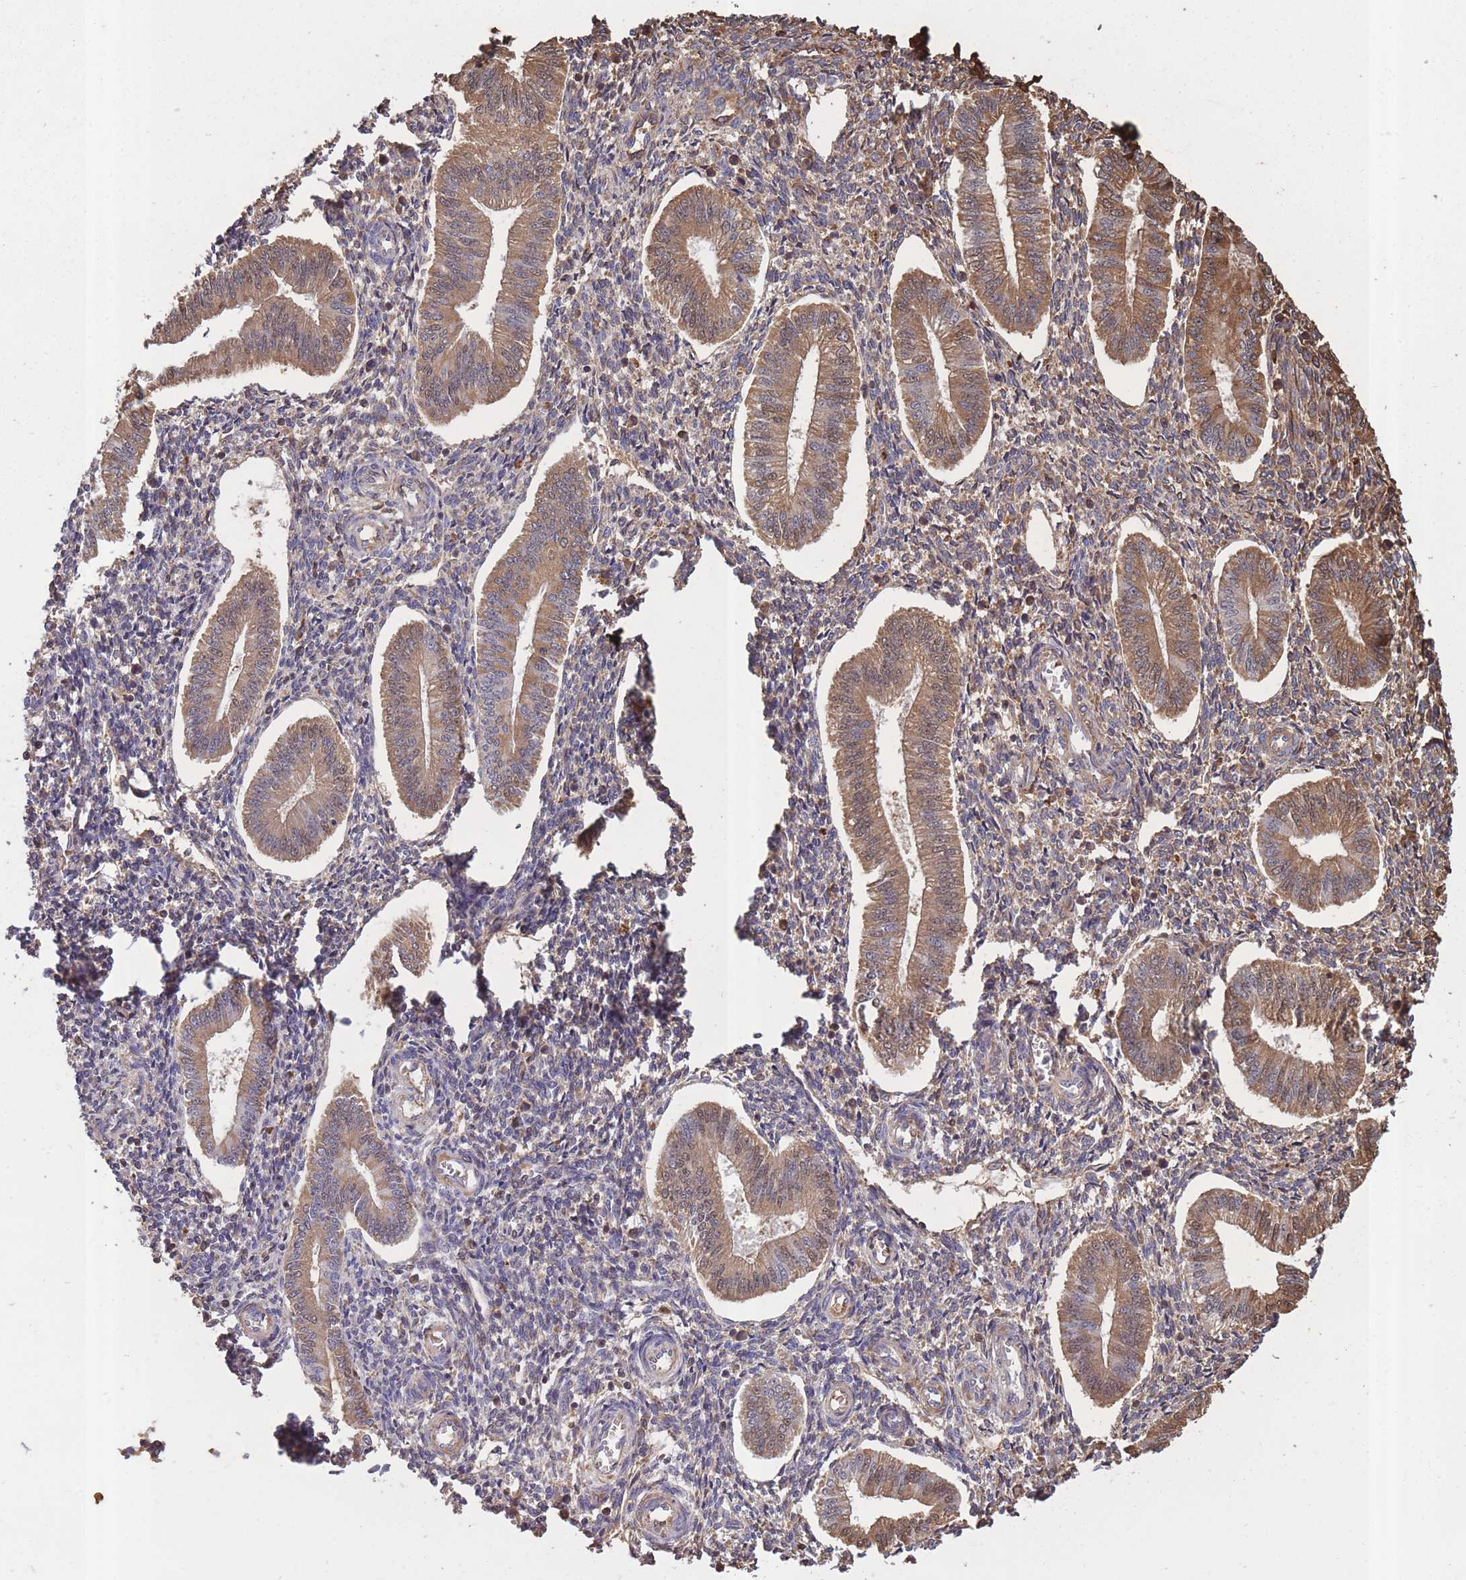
{"staining": {"intensity": "negative", "quantity": "none", "location": "none"}, "tissue": "endometrium", "cell_type": "Cells in endometrial stroma", "image_type": "normal", "snomed": [{"axis": "morphology", "description": "Normal tissue, NOS"}, {"axis": "topography", "description": "Endometrium"}], "caption": "An image of endometrium stained for a protein exhibits no brown staining in cells in endometrial stroma. Nuclei are stained in blue.", "gene": "KAT2A", "patient": {"sex": "female", "age": 34}}